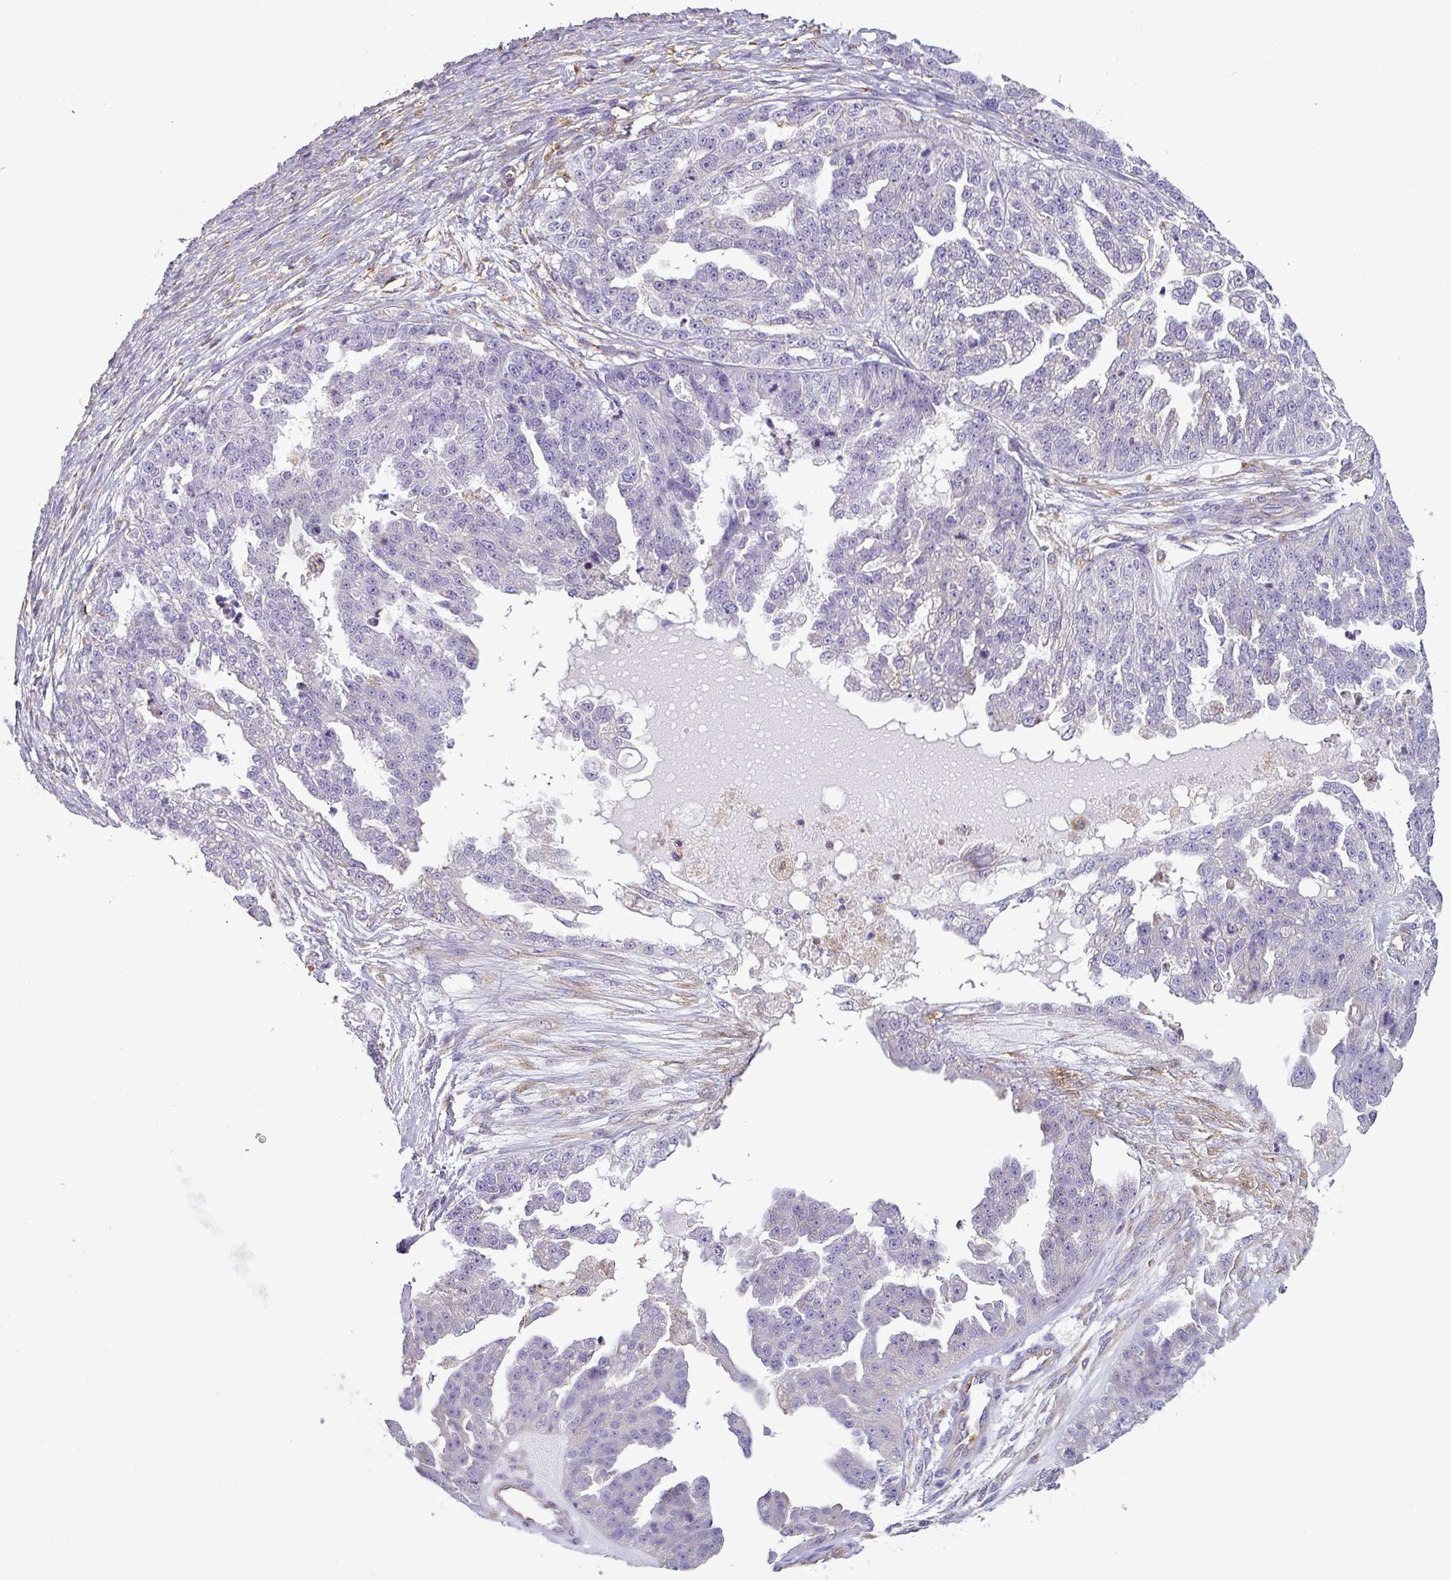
{"staining": {"intensity": "negative", "quantity": "none", "location": "none"}, "tissue": "ovarian cancer", "cell_type": "Tumor cells", "image_type": "cancer", "snomed": [{"axis": "morphology", "description": "Cystadenocarcinoma, serous, NOS"}, {"axis": "topography", "description": "Ovary"}], "caption": "A histopathology image of ovarian serous cystadenocarcinoma stained for a protein exhibits no brown staining in tumor cells.", "gene": "XNDC1N", "patient": {"sex": "female", "age": 58}}